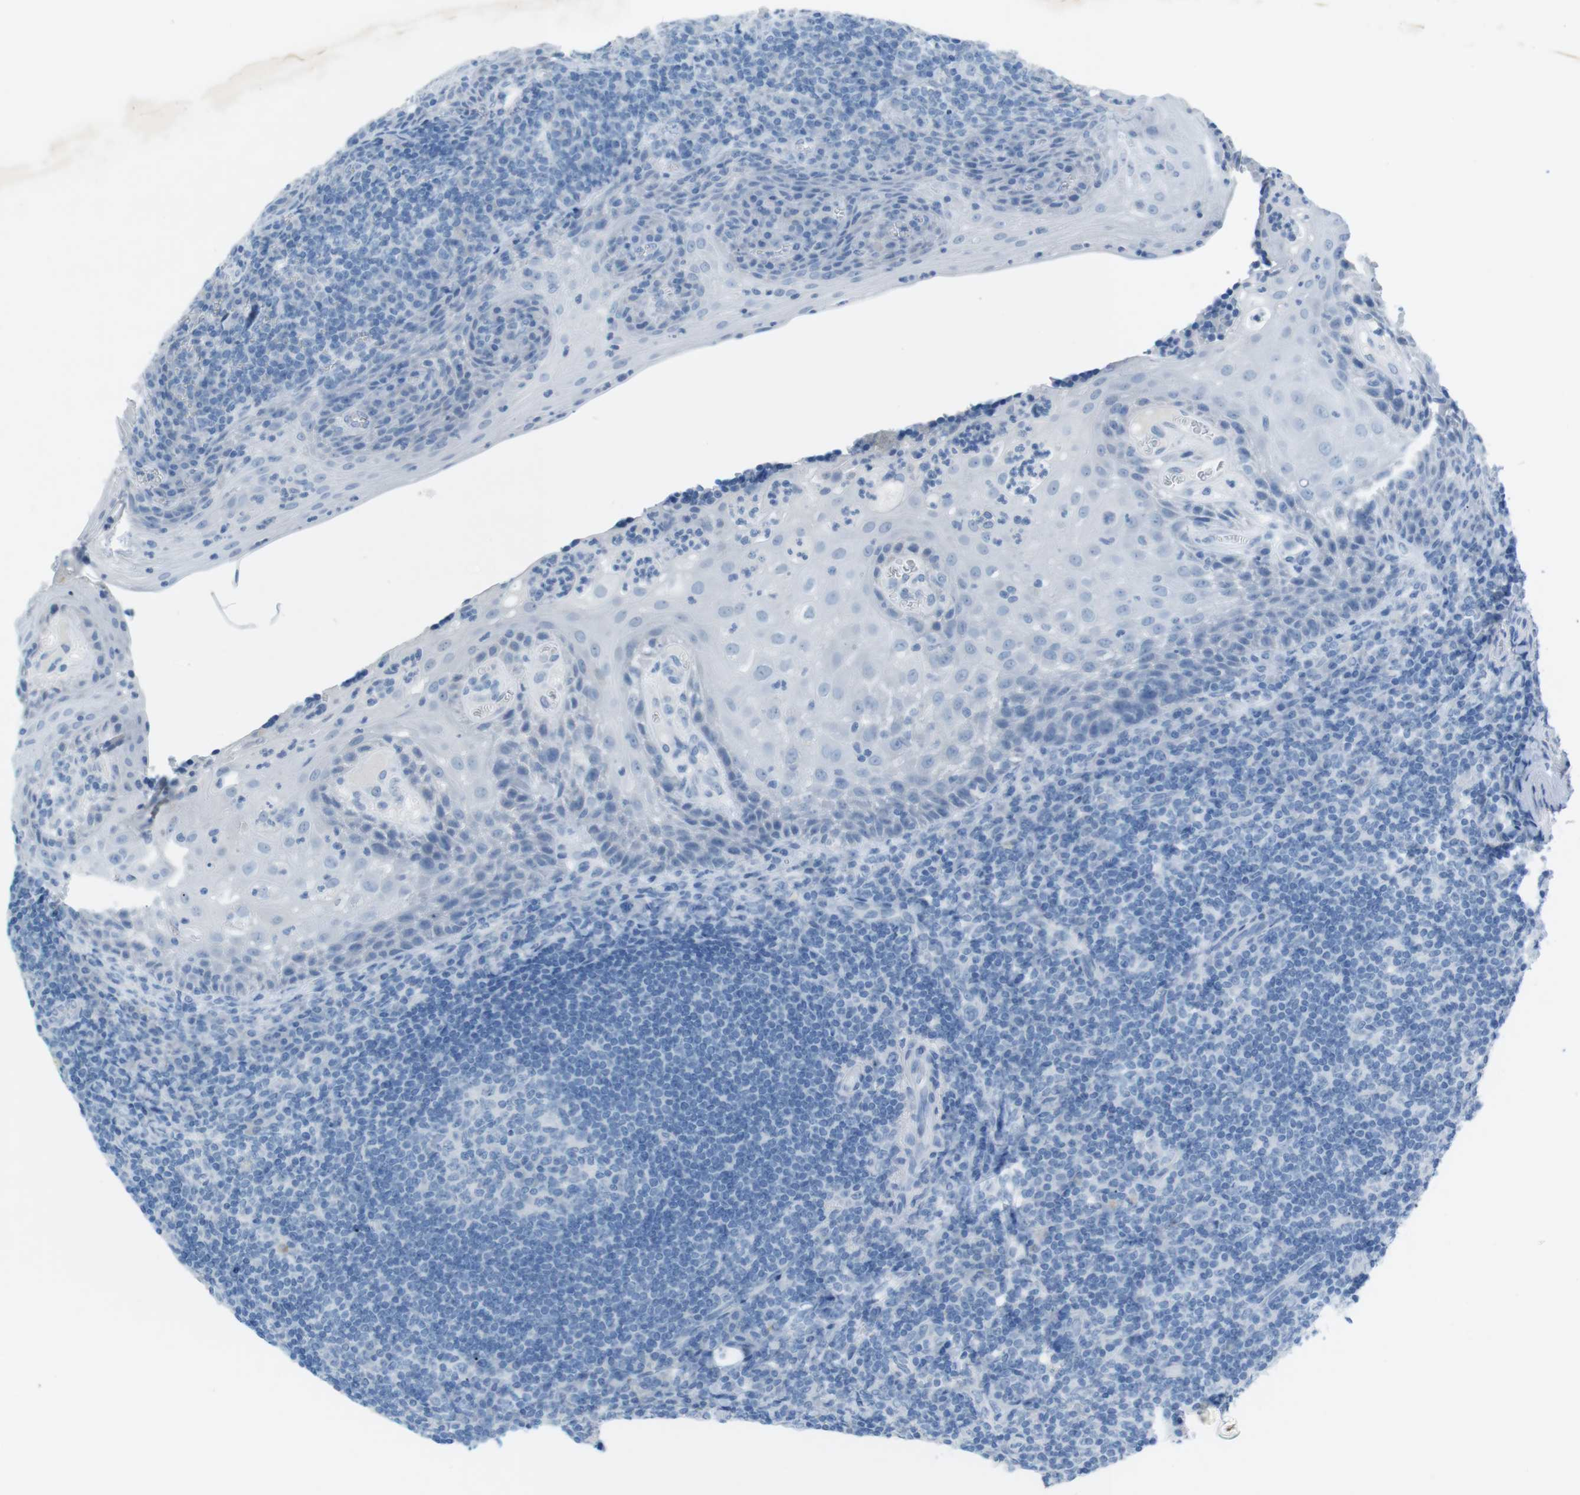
{"staining": {"intensity": "negative", "quantity": "none", "location": "none"}, "tissue": "tonsil", "cell_type": "Germinal center cells", "image_type": "normal", "snomed": [{"axis": "morphology", "description": "Normal tissue, NOS"}, {"axis": "topography", "description": "Tonsil"}], "caption": "Immunohistochemical staining of unremarkable tonsil shows no significant expression in germinal center cells.", "gene": "SALL4", "patient": {"sex": "male", "age": 37}}